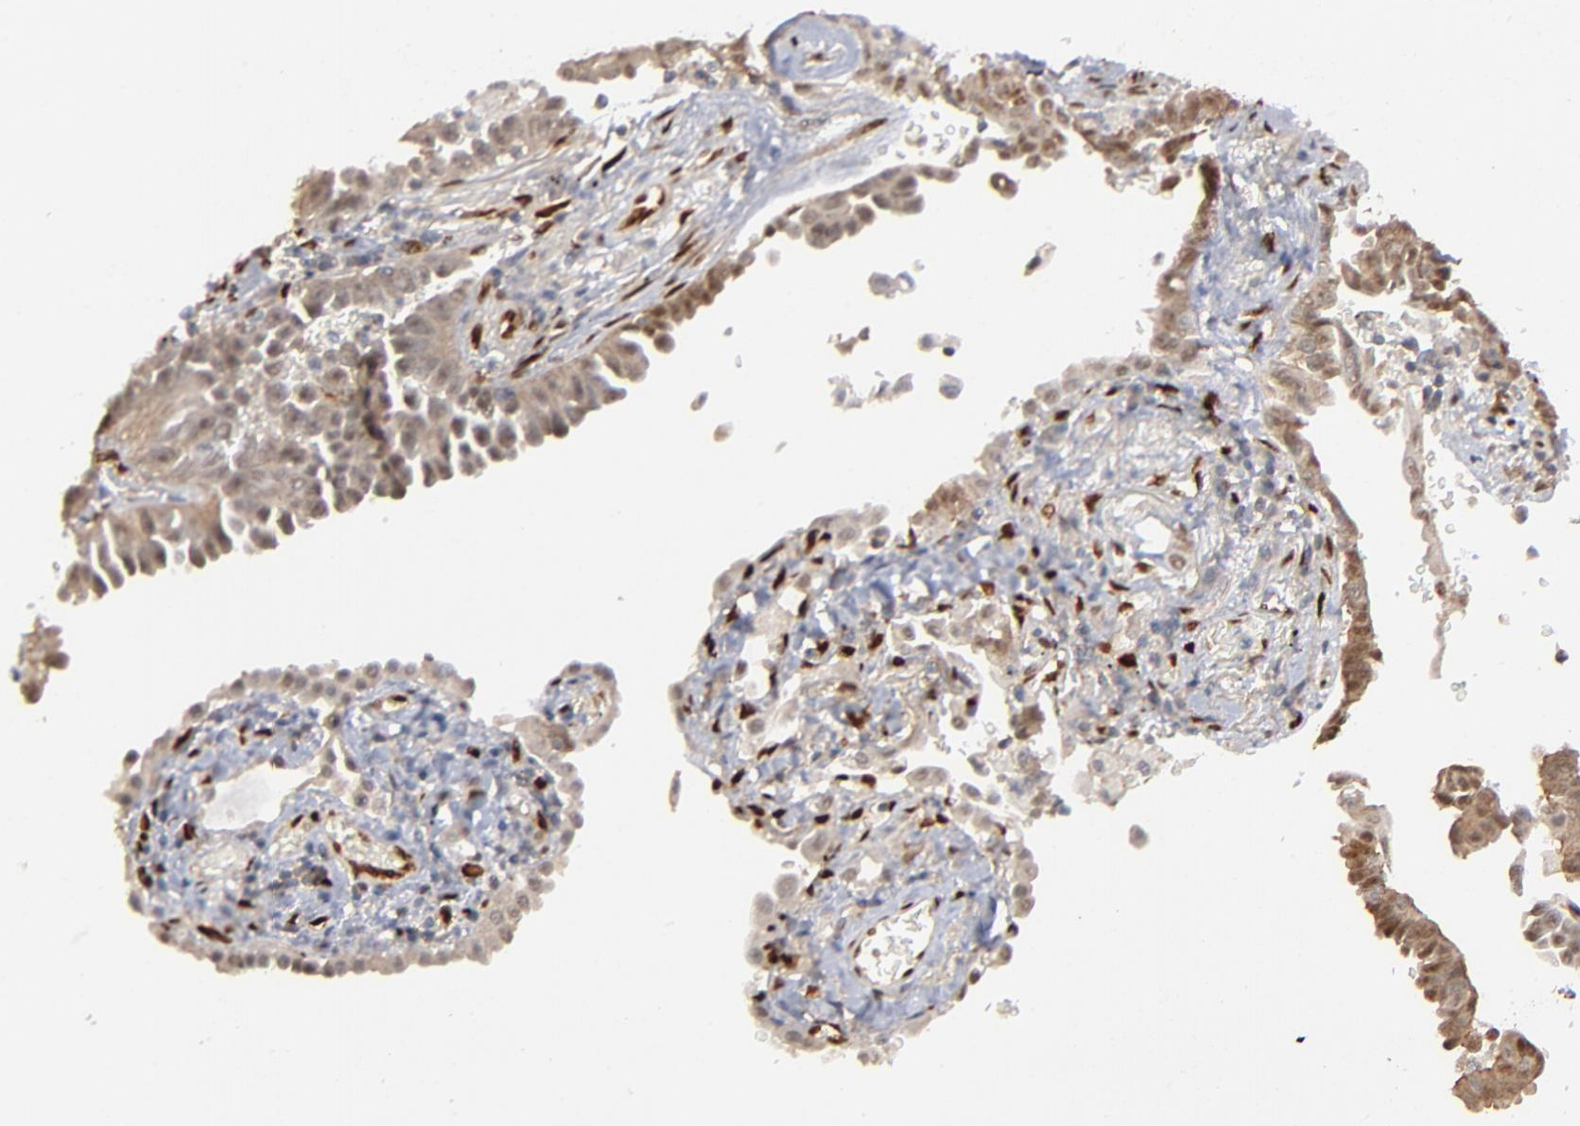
{"staining": {"intensity": "moderate", "quantity": "25%-75%", "location": "nuclear"}, "tissue": "lung cancer", "cell_type": "Tumor cells", "image_type": "cancer", "snomed": [{"axis": "morphology", "description": "Adenocarcinoma, NOS"}, {"axis": "topography", "description": "Lung"}], "caption": "A high-resolution image shows immunohistochemistry staining of lung adenocarcinoma, which shows moderate nuclear positivity in approximately 25%-75% of tumor cells.", "gene": "NFIB", "patient": {"sex": "female", "age": 64}}